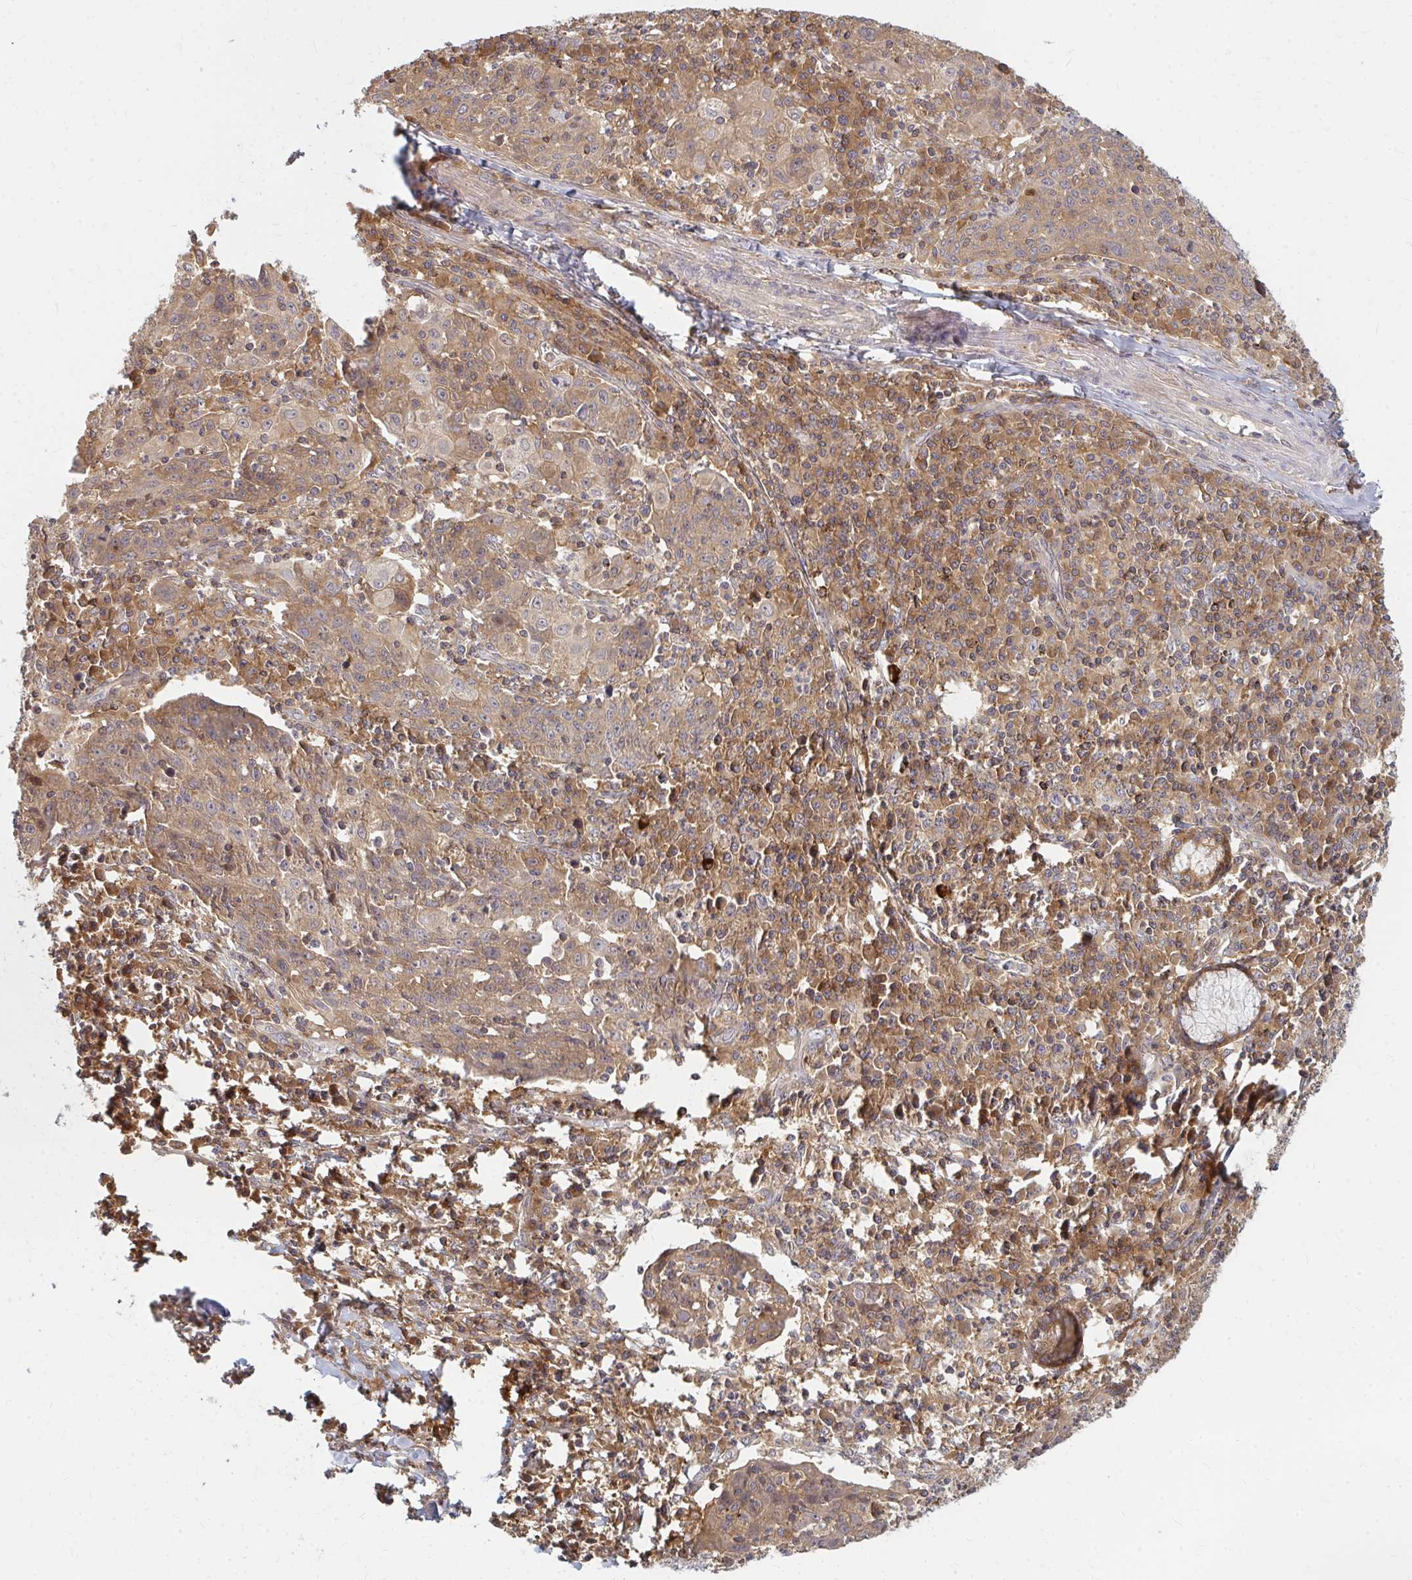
{"staining": {"intensity": "weak", "quantity": ">75%", "location": "cytoplasmic/membranous"}, "tissue": "lung cancer", "cell_type": "Tumor cells", "image_type": "cancer", "snomed": [{"axis": "morphology", "description": "Squamous cell carcinoma, NOS"}, {"axis": "morphology", "description": "Squamous cell carcinoma, metastatic, NOS"}, {"axis": "topography", "description": "Bronchus"}, {"axis": "topography", "description": "Lung"}], "caption": "Human metastatic squamous cell carcinoma (lung) stained with a protein marker shows weak staining in tumor cells.", "gene": "ZNF285", "patient": {"sex": "male", "age": 62}}